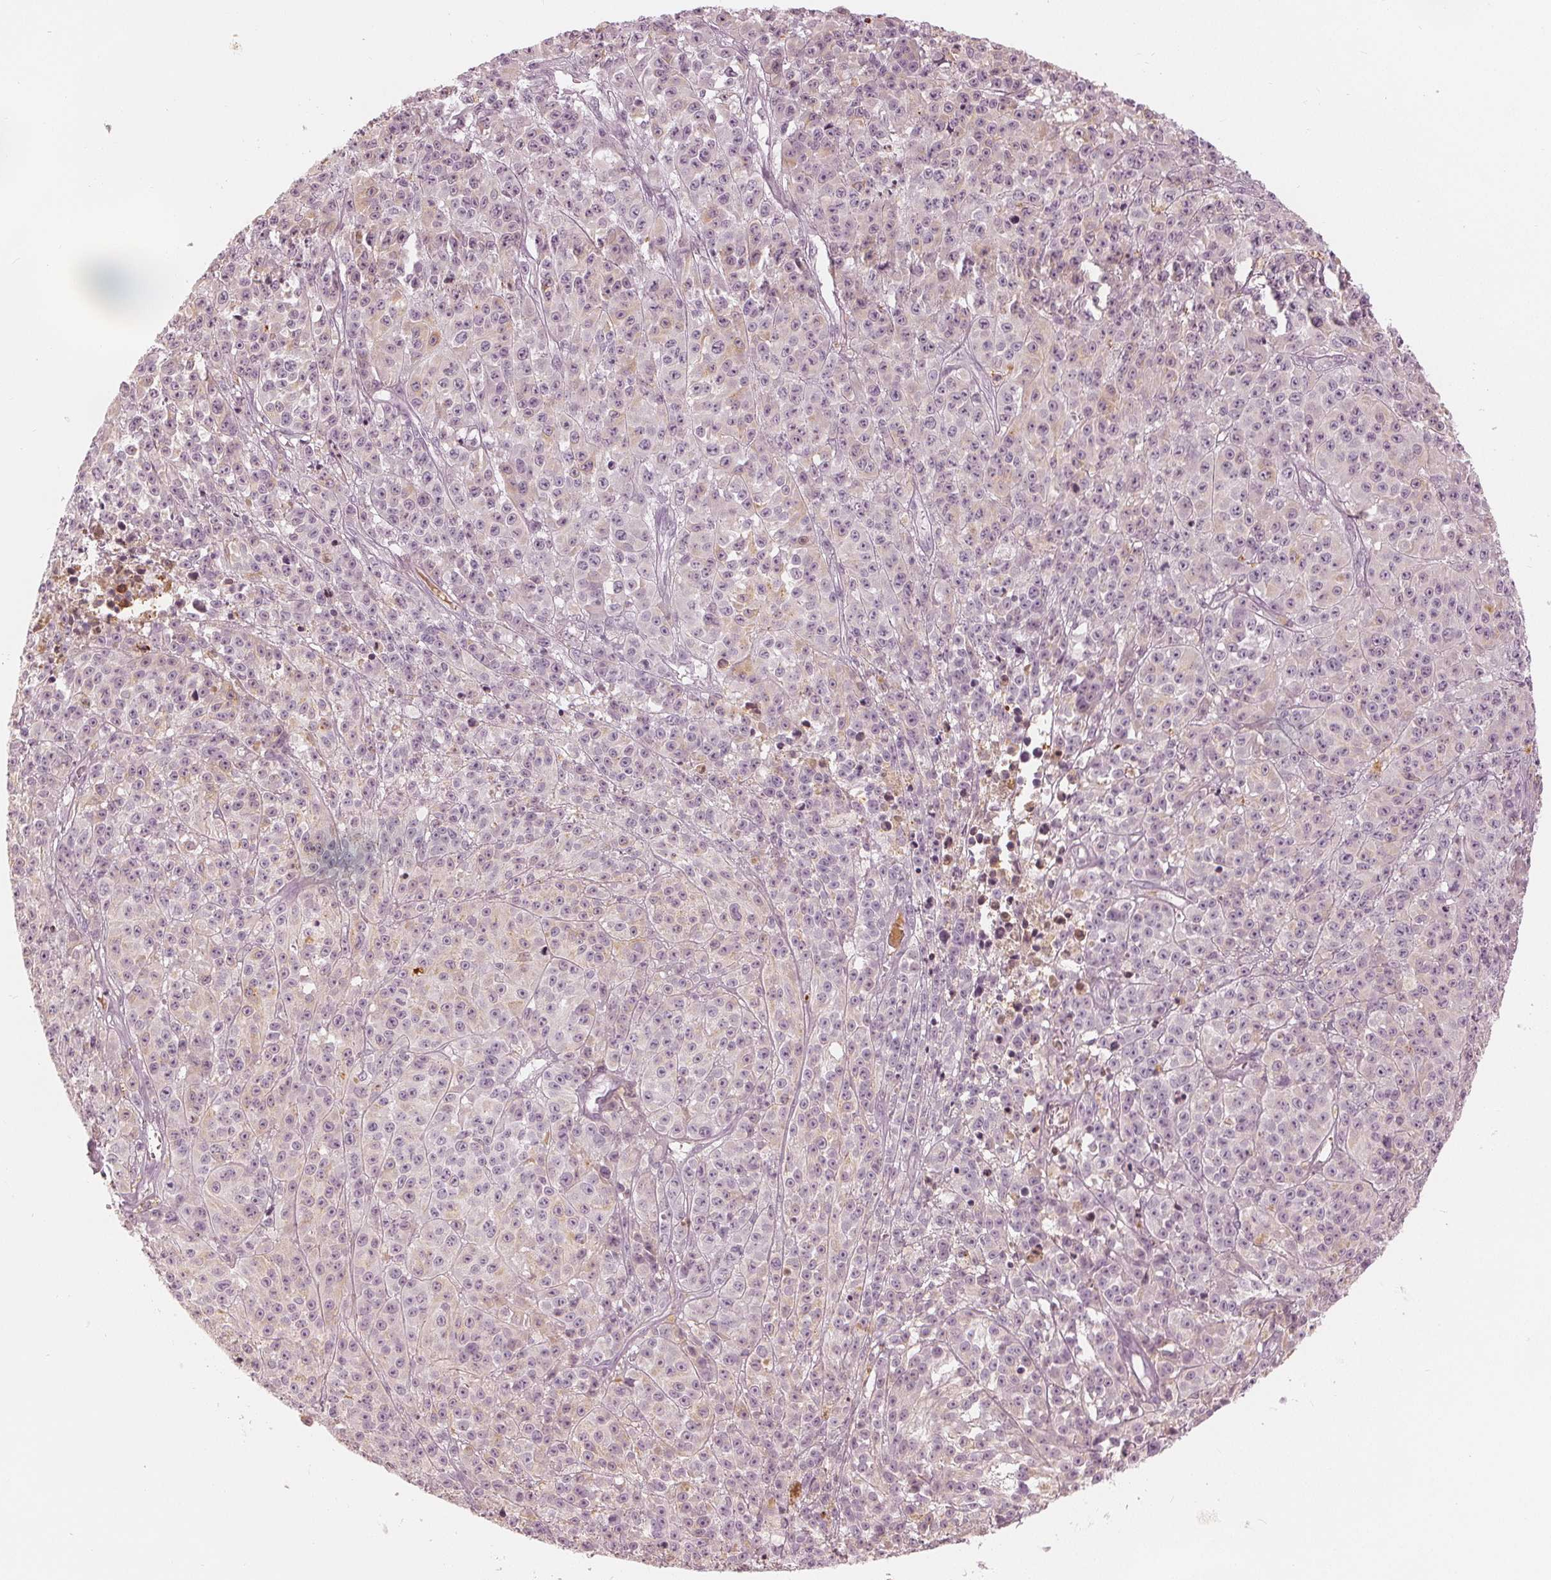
{"staining": {"intensity": "negative", "quantity": "none", "location": "none"}, "tissue": "melanoma", "cell_type": "Tumor cells", "image_type": "cancer", "snomed": [{"axis": "morphology", "description": "Malignant melanoma, NOS"}, {"axis": "topography", "description": "Skin"}], "caption": "Immunohistochemistry image of neoplastic tissue: human melanoma stained with DAB (3,3'-diaminobenzidine) displays no significant protein expression in tumor cells. (Stains: DAB IHC with hematoxylin counter stain, Microscopy: brightfield microscopy at high magnification).", "gene": "PAEP", "patient": {"sex": "female", "age": 58}}